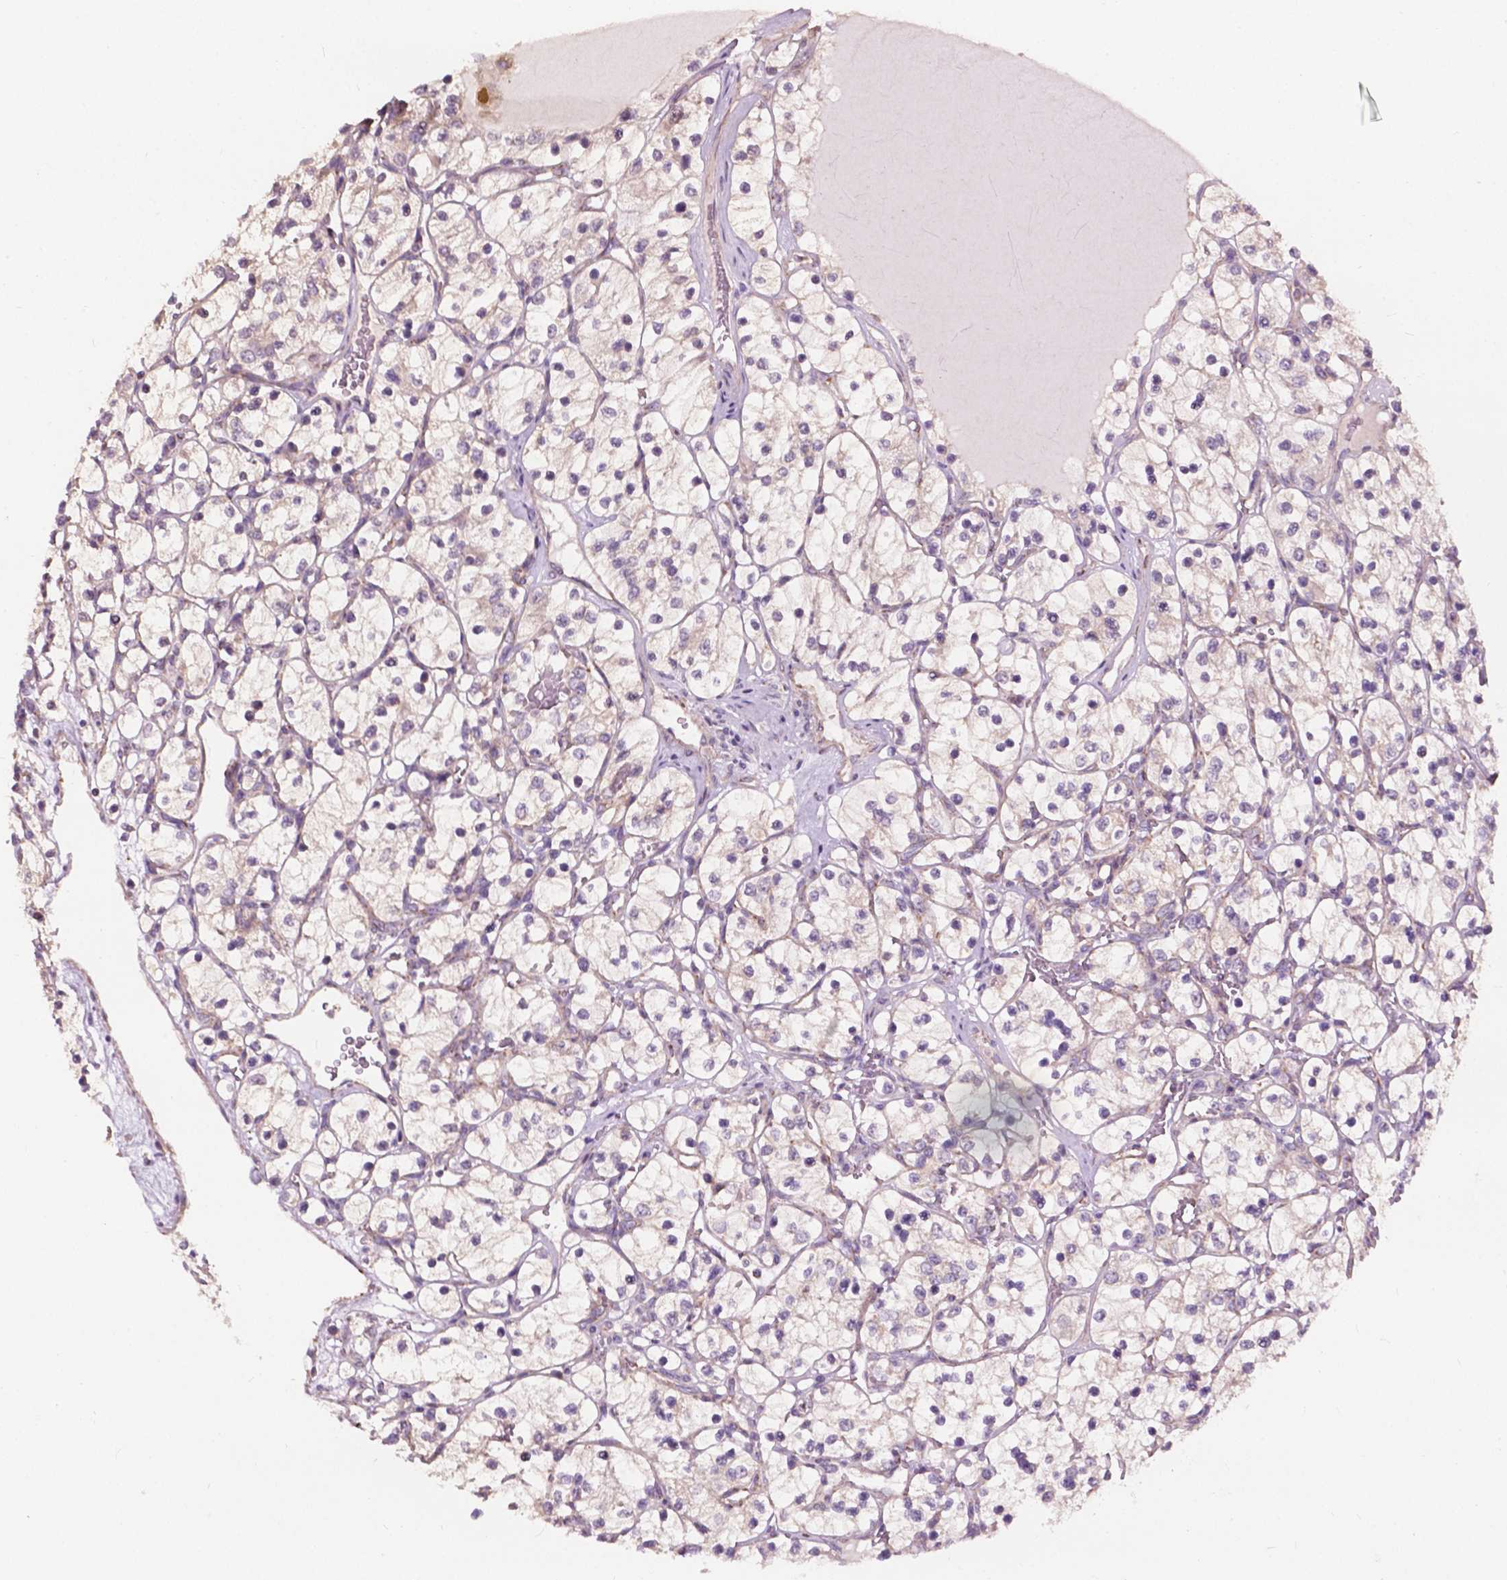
{"staining": {"intensity": "weak", "quantity": "<25%", "location": "cytoplasmic/membranous"}, "tissue": "renal cancer", "cell_type": "Tumor cells", "image_type": "cancer", "snomed": [{"axis": "morphology", "description": "Adenocarcinoma, NOS"}, {"axis": "topography", "description": "Kidney"}], "caption": "DAB immunohistochemical staining of human renal cancer exhibits no significant expression in tumor cells.", "gene": "NDUFA10", "patient": {"sex": "female", "age": 69}}